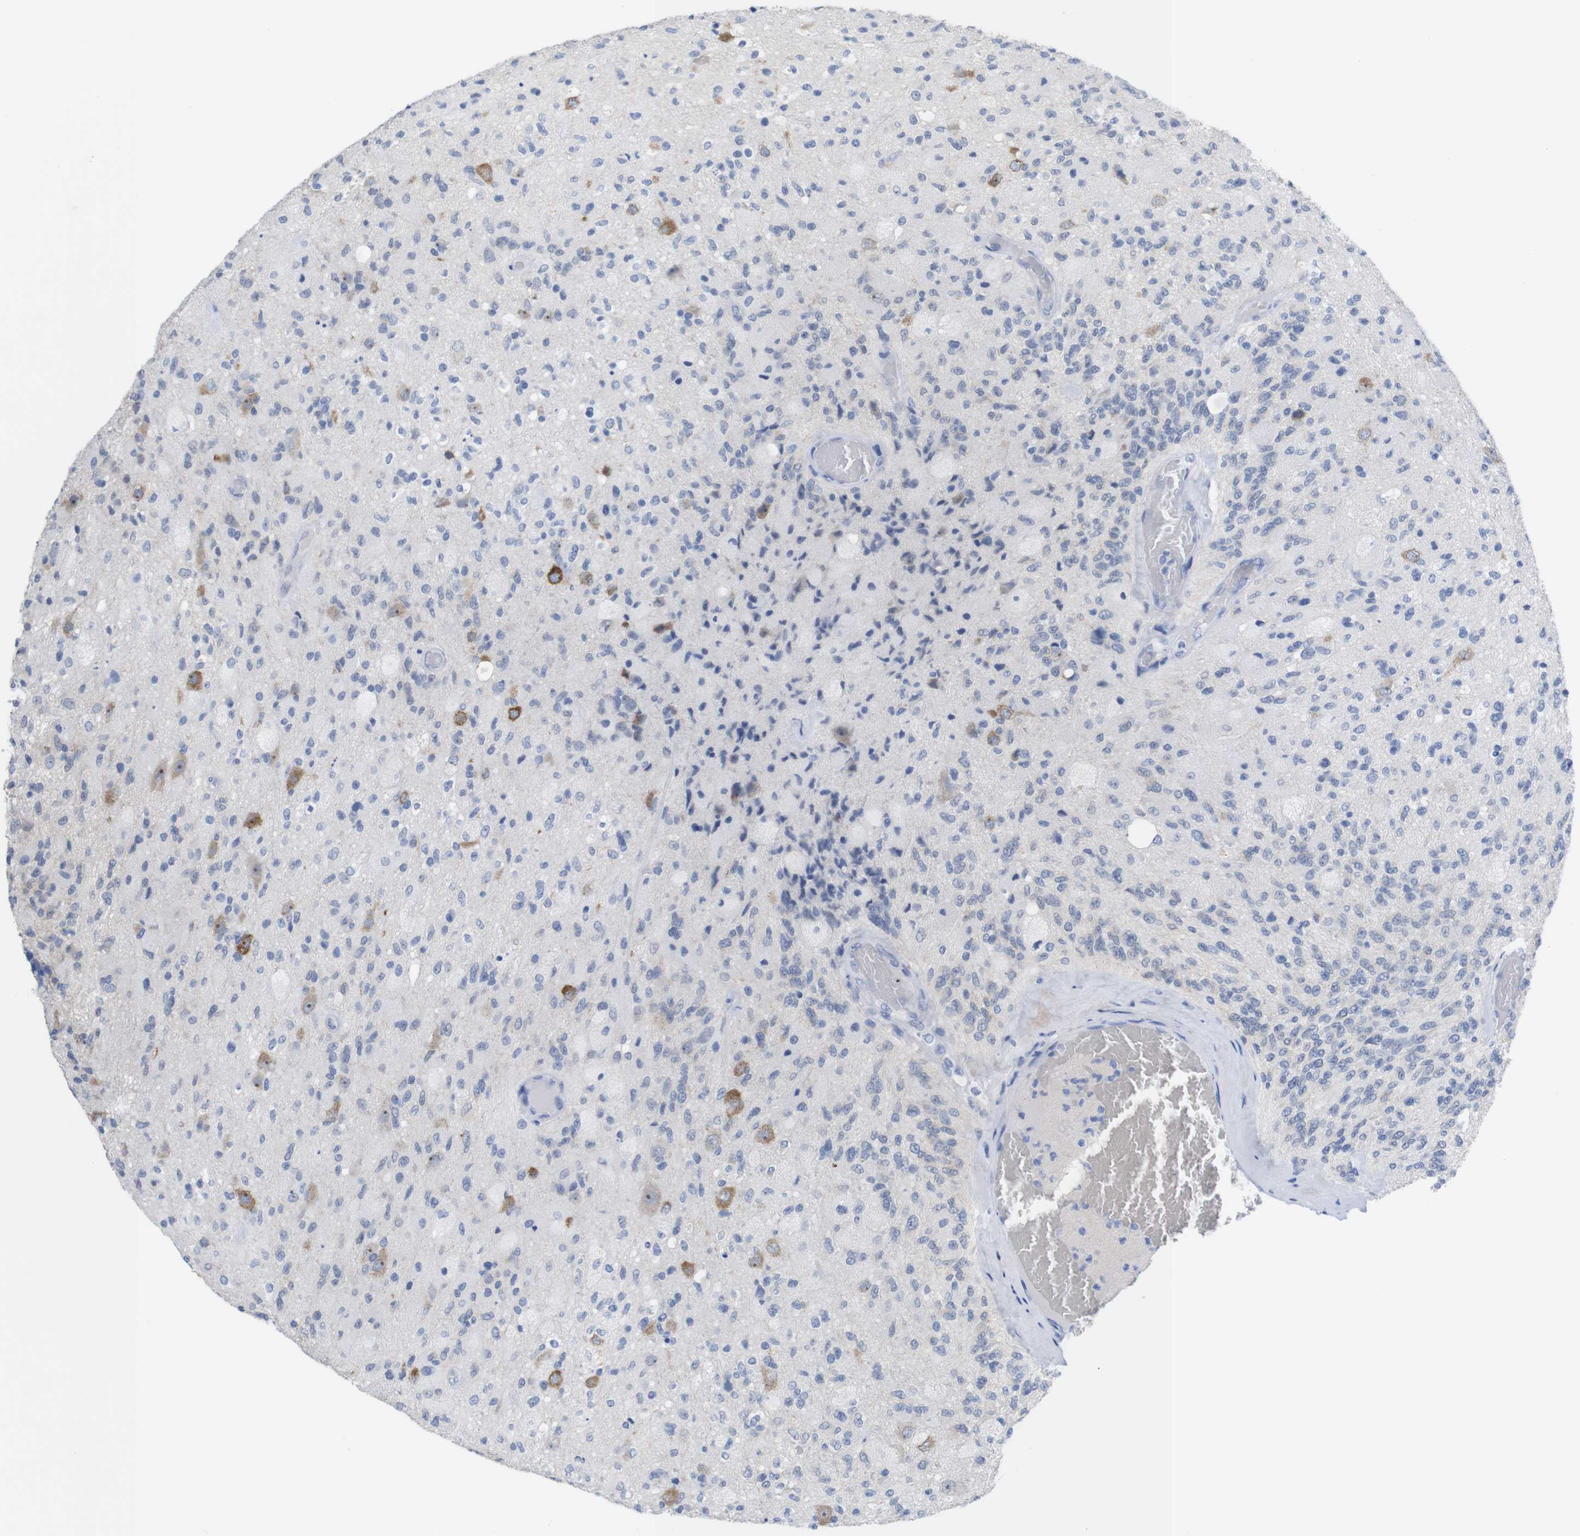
{"staining": {"intensity": "negative", "quantity": "none", "location": "none"}, "tissue": "glioma", "cell_type": "Tumor cells", "image_type": "cancer", "snomed": [{"axis": "morphology", "description": "Normal tissue, NOS"}, {"axis": "morphology", "description": "Glioma, malignant, High grade"}, {"axis": "topography", "description": "Cerebral cortex"}], "caption": "This is an immunohistochemistry (IHC) image of glioma. There is no expression in tumor cells.", "gene": "PNMA1", "patient": {"sex": "male", "age": 77}}